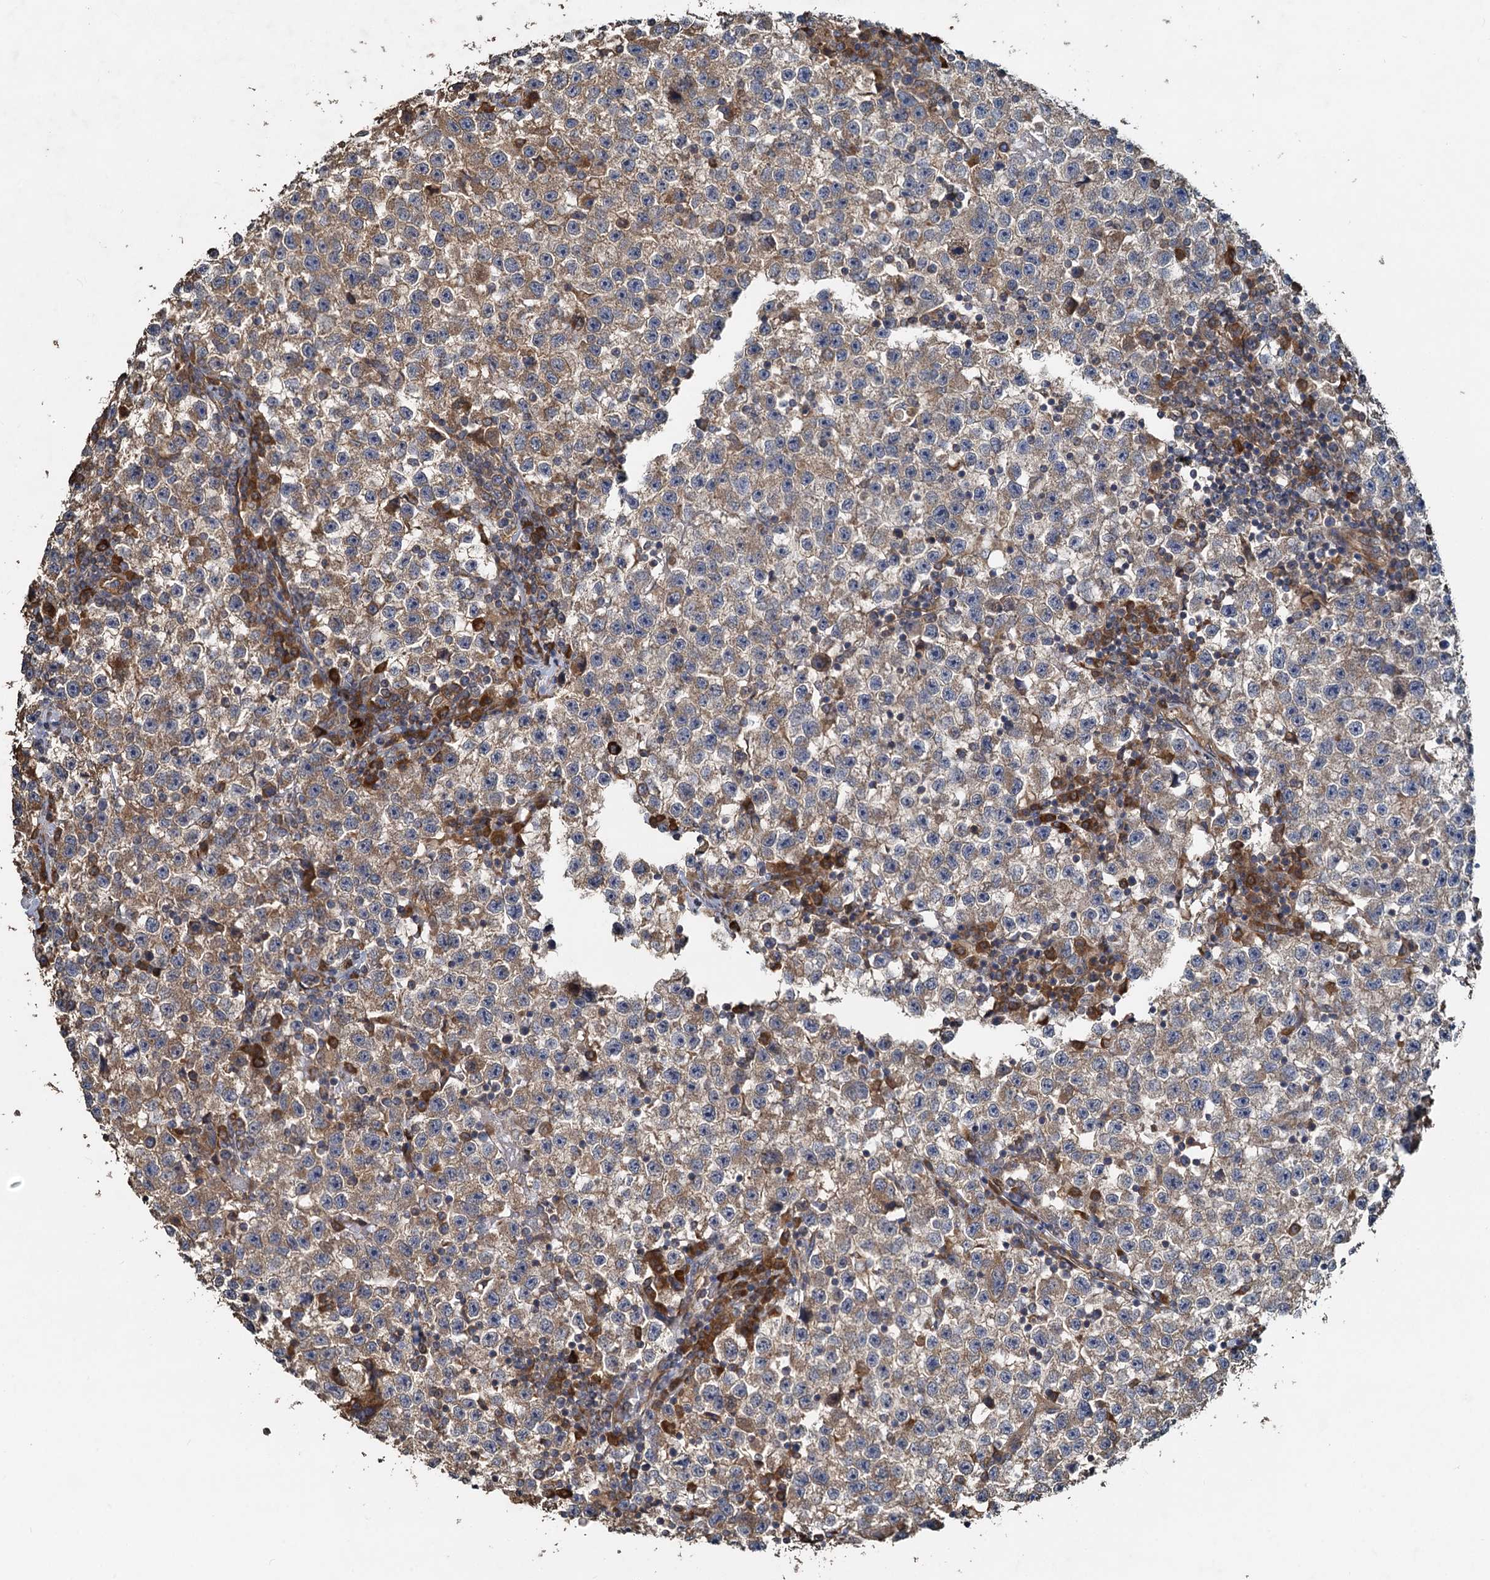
{"staining": {"intensity": "moderate", "quantity": "25%-75%", "location": "cytoplasmic/membranous"}, "tissue": "testis cancer", "cell_type": "Tumor cells", "image_type": "cancer", "snomed": [{"axis": "morphology", "description": "Seminoma, NOS"}, {"axis": "topography", "description": "Testis"}], "caption": "DAB (3,3'-diaminobenzidine) immunohistochemical staining of human testis cancer demonstrates moderate cytoplasmic/membranous protein positivity in about 25%-75% of tumor cells.", "gene": "HYI", "patient": {"sex": "male", "age": 22}}